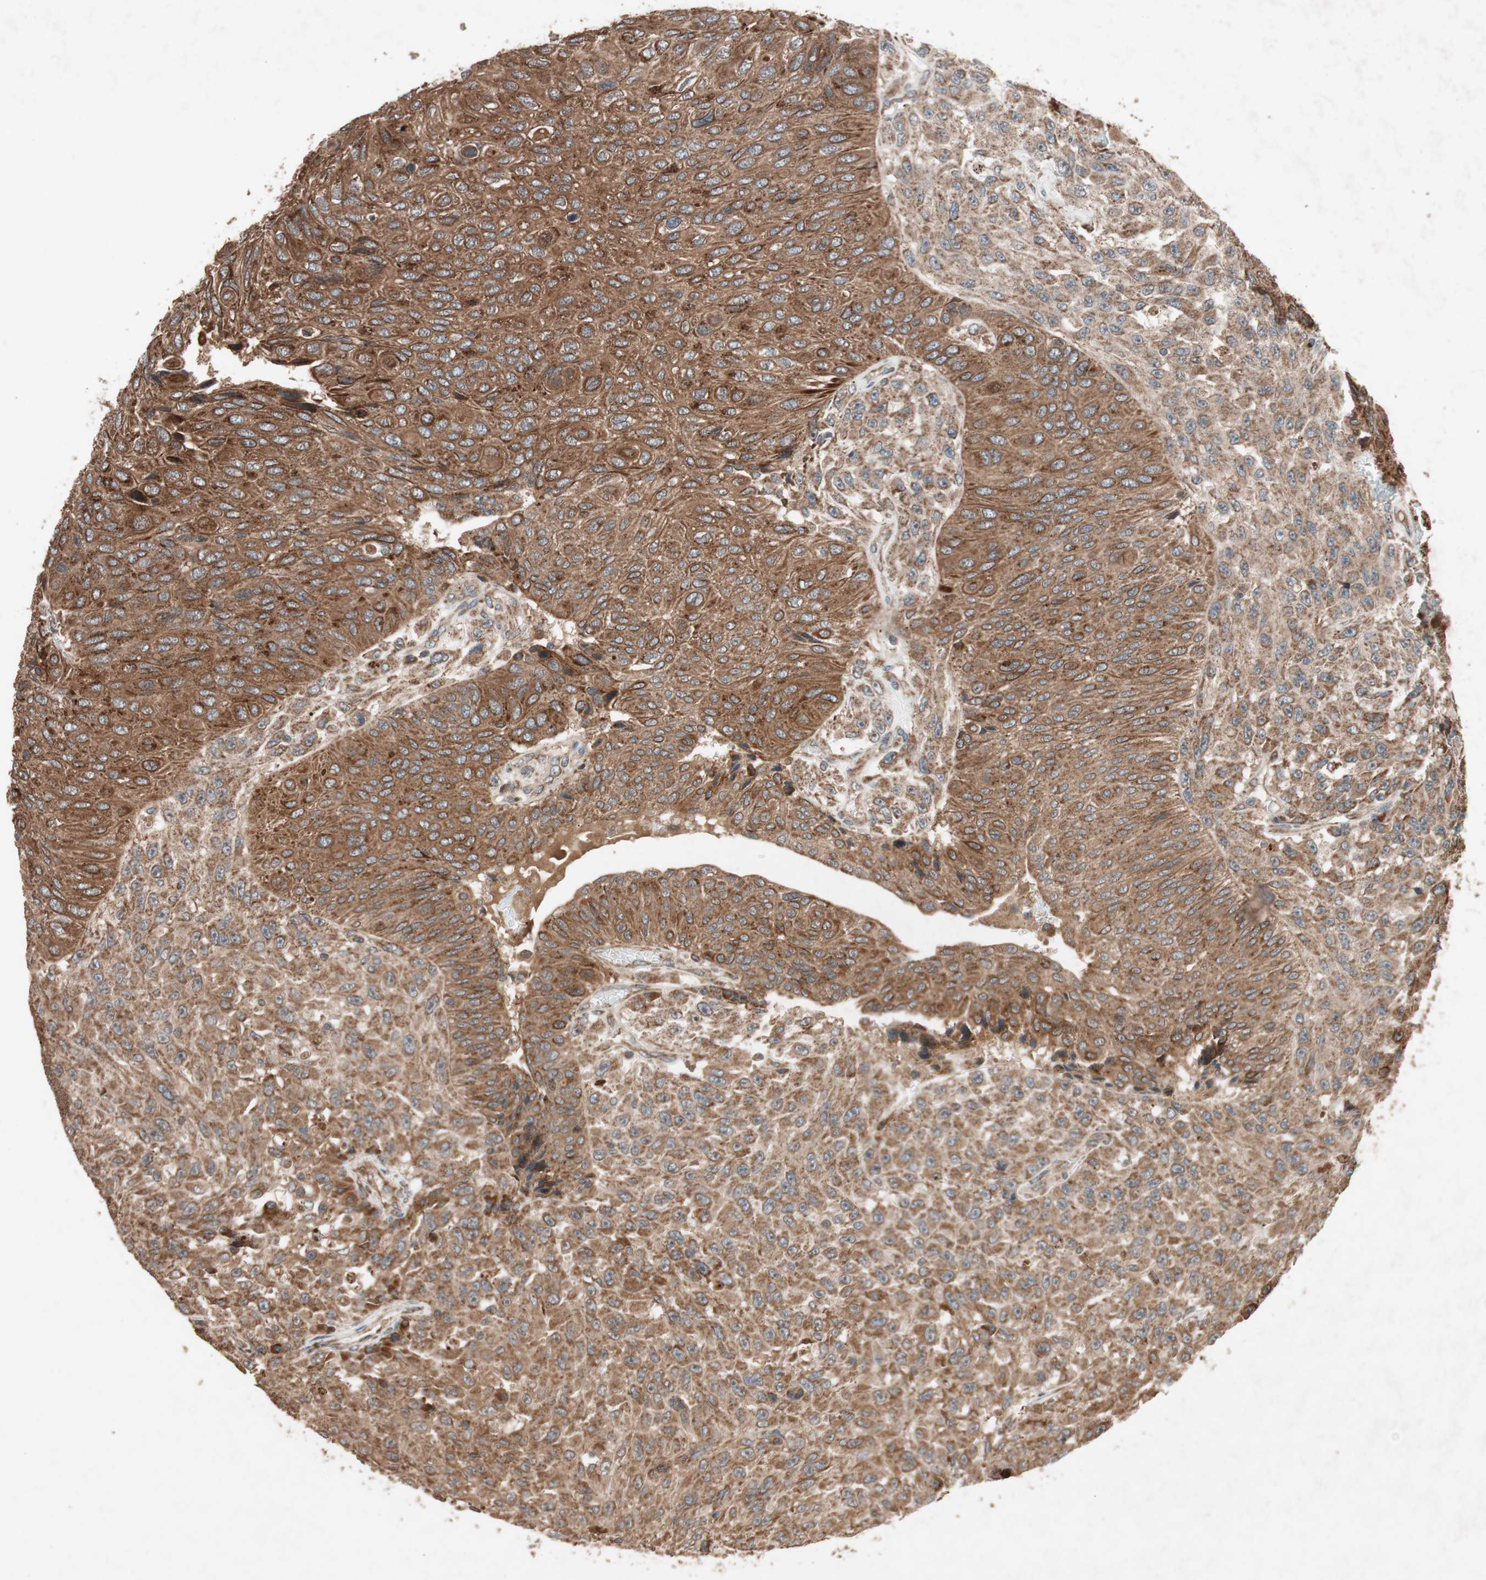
{"staining": {"intensity": "strong", "quantity": ">75%", "location": "cytoplasmic/membranous"}, "tissue": "urothelial cancer", "cell_type": "Tumor cells", "image_type": "cancer", "snomed": [{"axis": "morphology", "description": "Urothelial carcinoma, High grade"}, {"axis": "topography", "description": "Urinary bladder"}], "caption": "Brown immunohistochemical staining in urothelial carcinoma (high-grade) exhibits strong cytoplasmic/membranous expression in about >75% of tumor cells.", "gene": "RAB1A", "patient": {"sex": "male", "age": 66}}